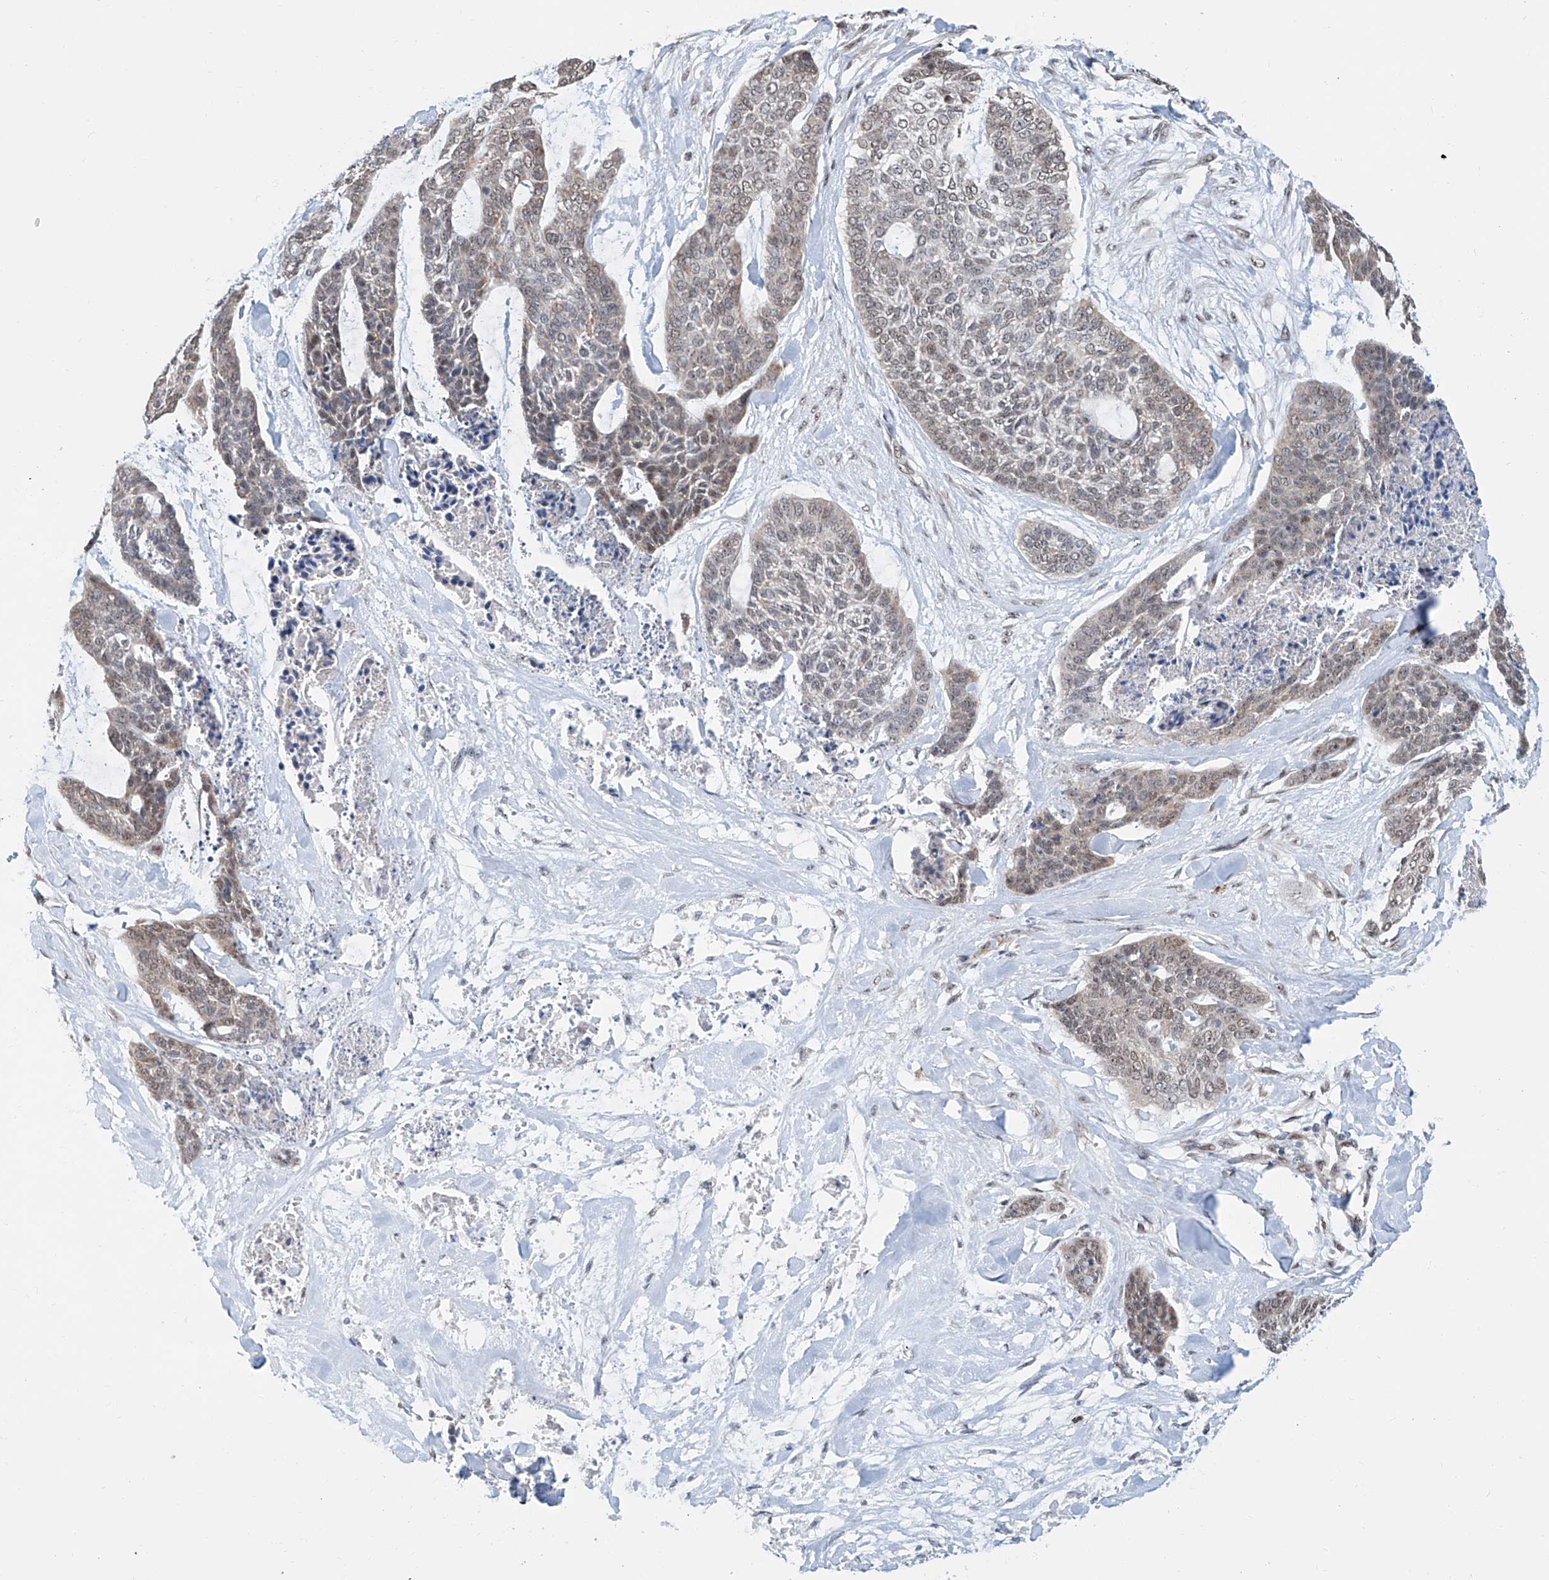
{"staining": {"intensity": "weak", "quantity": ">75%", "location": "nuclear"}, "tissue": "skin cancer", "cell_type": "Tumor cells", "image_type": "cancer", "snomed": [{"axis": "morphology", "description": "Basal cell carcinoma"}, {"axis": "topography", "description": "Skin"}], "caption": "Skin cancer tissue reveals weak nuclear positivity in about >75% of tumor cells (DAB (3,3'-diaminobenzidine) IHC with brightfield microscopy, high magnification).", "gene": "SDE2", "patient": {"sex": "female", "age": 64}}